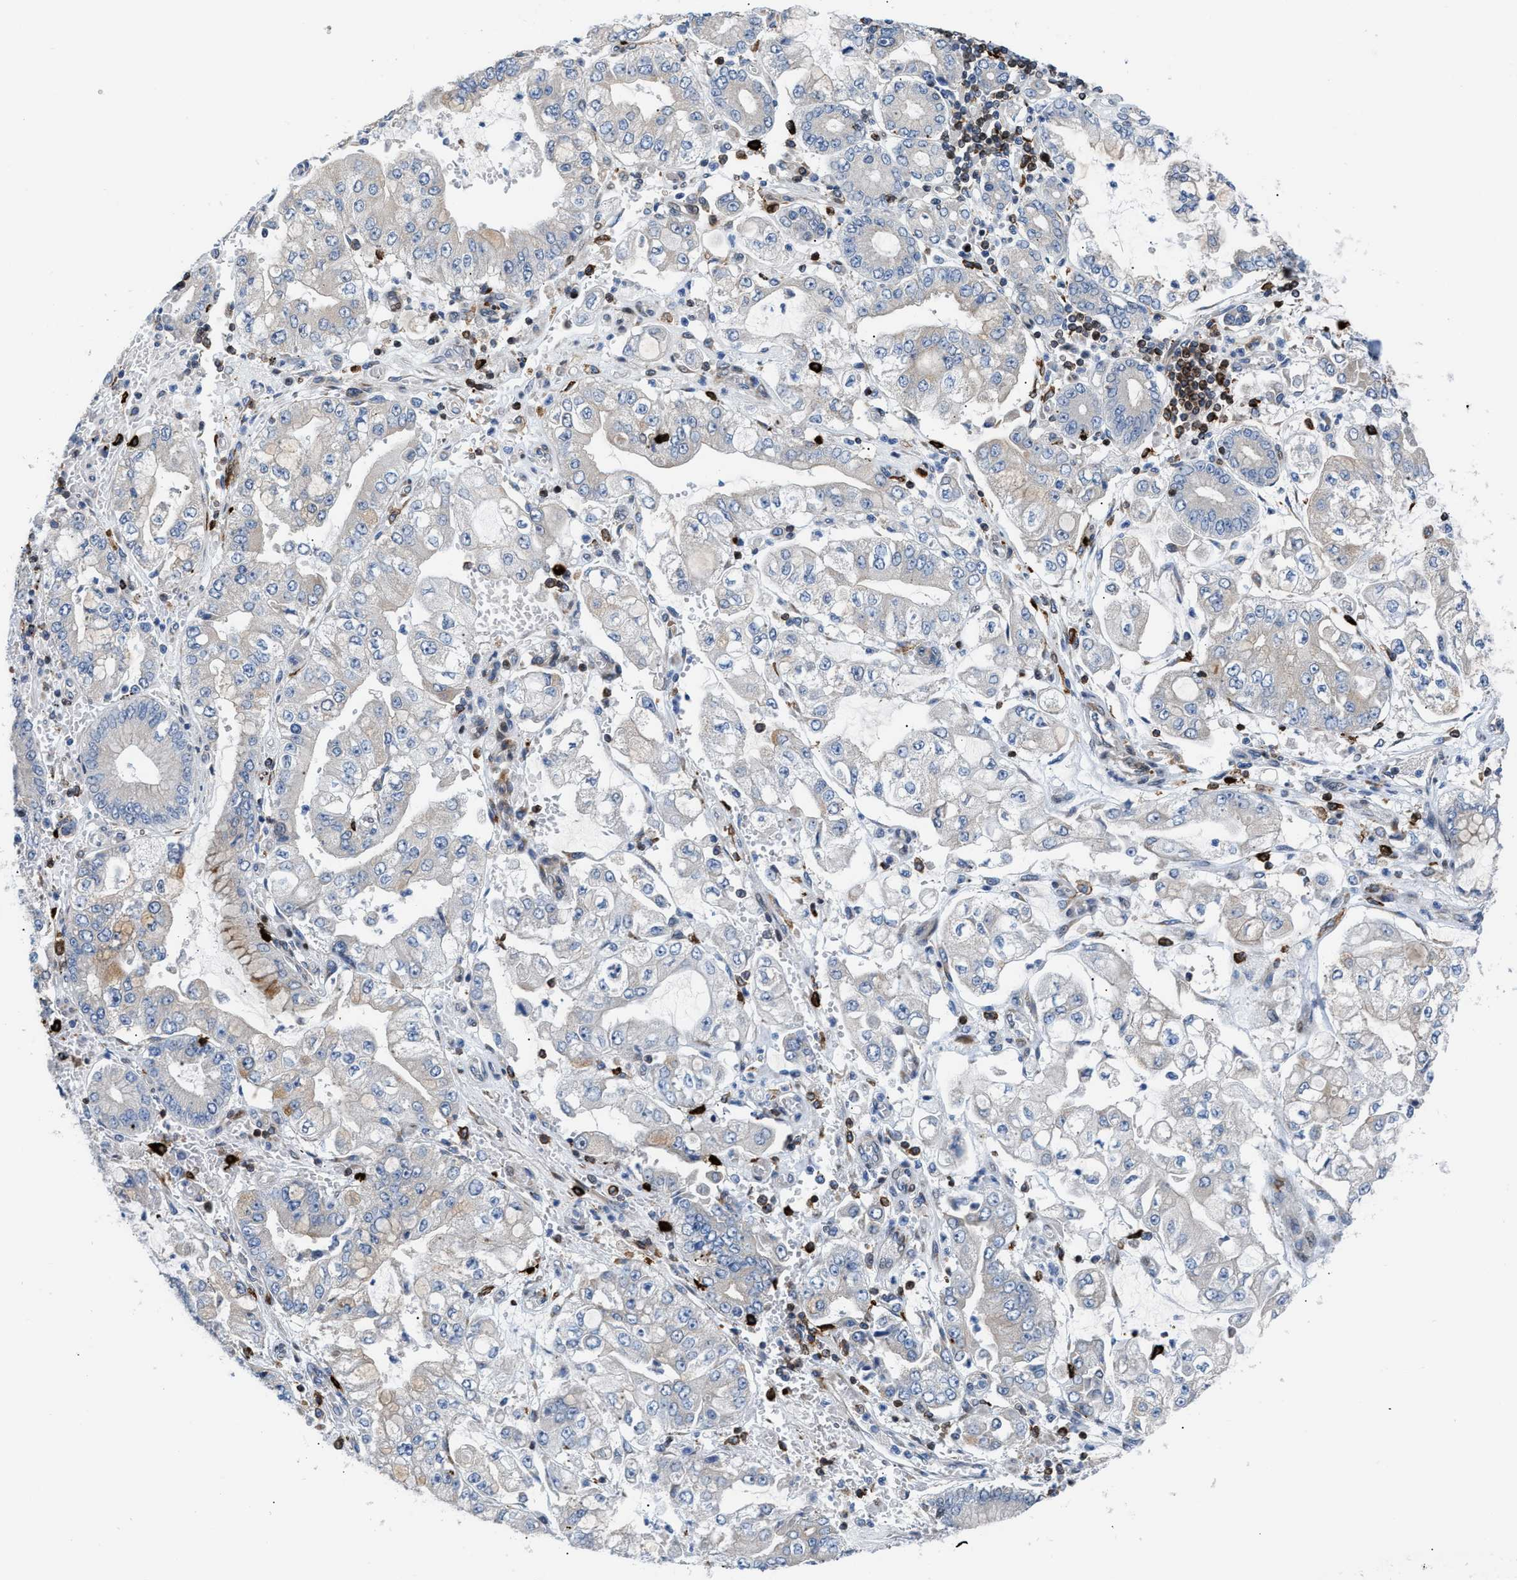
{"staining": {"intensity": "negative", "quantity": "none", "location": "none"}, "tissue": "stomach cancer", "cell_type": "Tumor cells", "image_type": "cancer", "snomed": [{"axis": "morphology", "description": "Adenocarcinoma, NOS"}, {"axis": "topography", "description": "Stomach"}], "caption": "This is a photomicrograph of immunohistochemistry (IHC) staining of stomach adenocarcinoma, which shows no staining in tumor cells.", "gene": "ATP9A", "patient": {"sex": "male", "age": 76}}